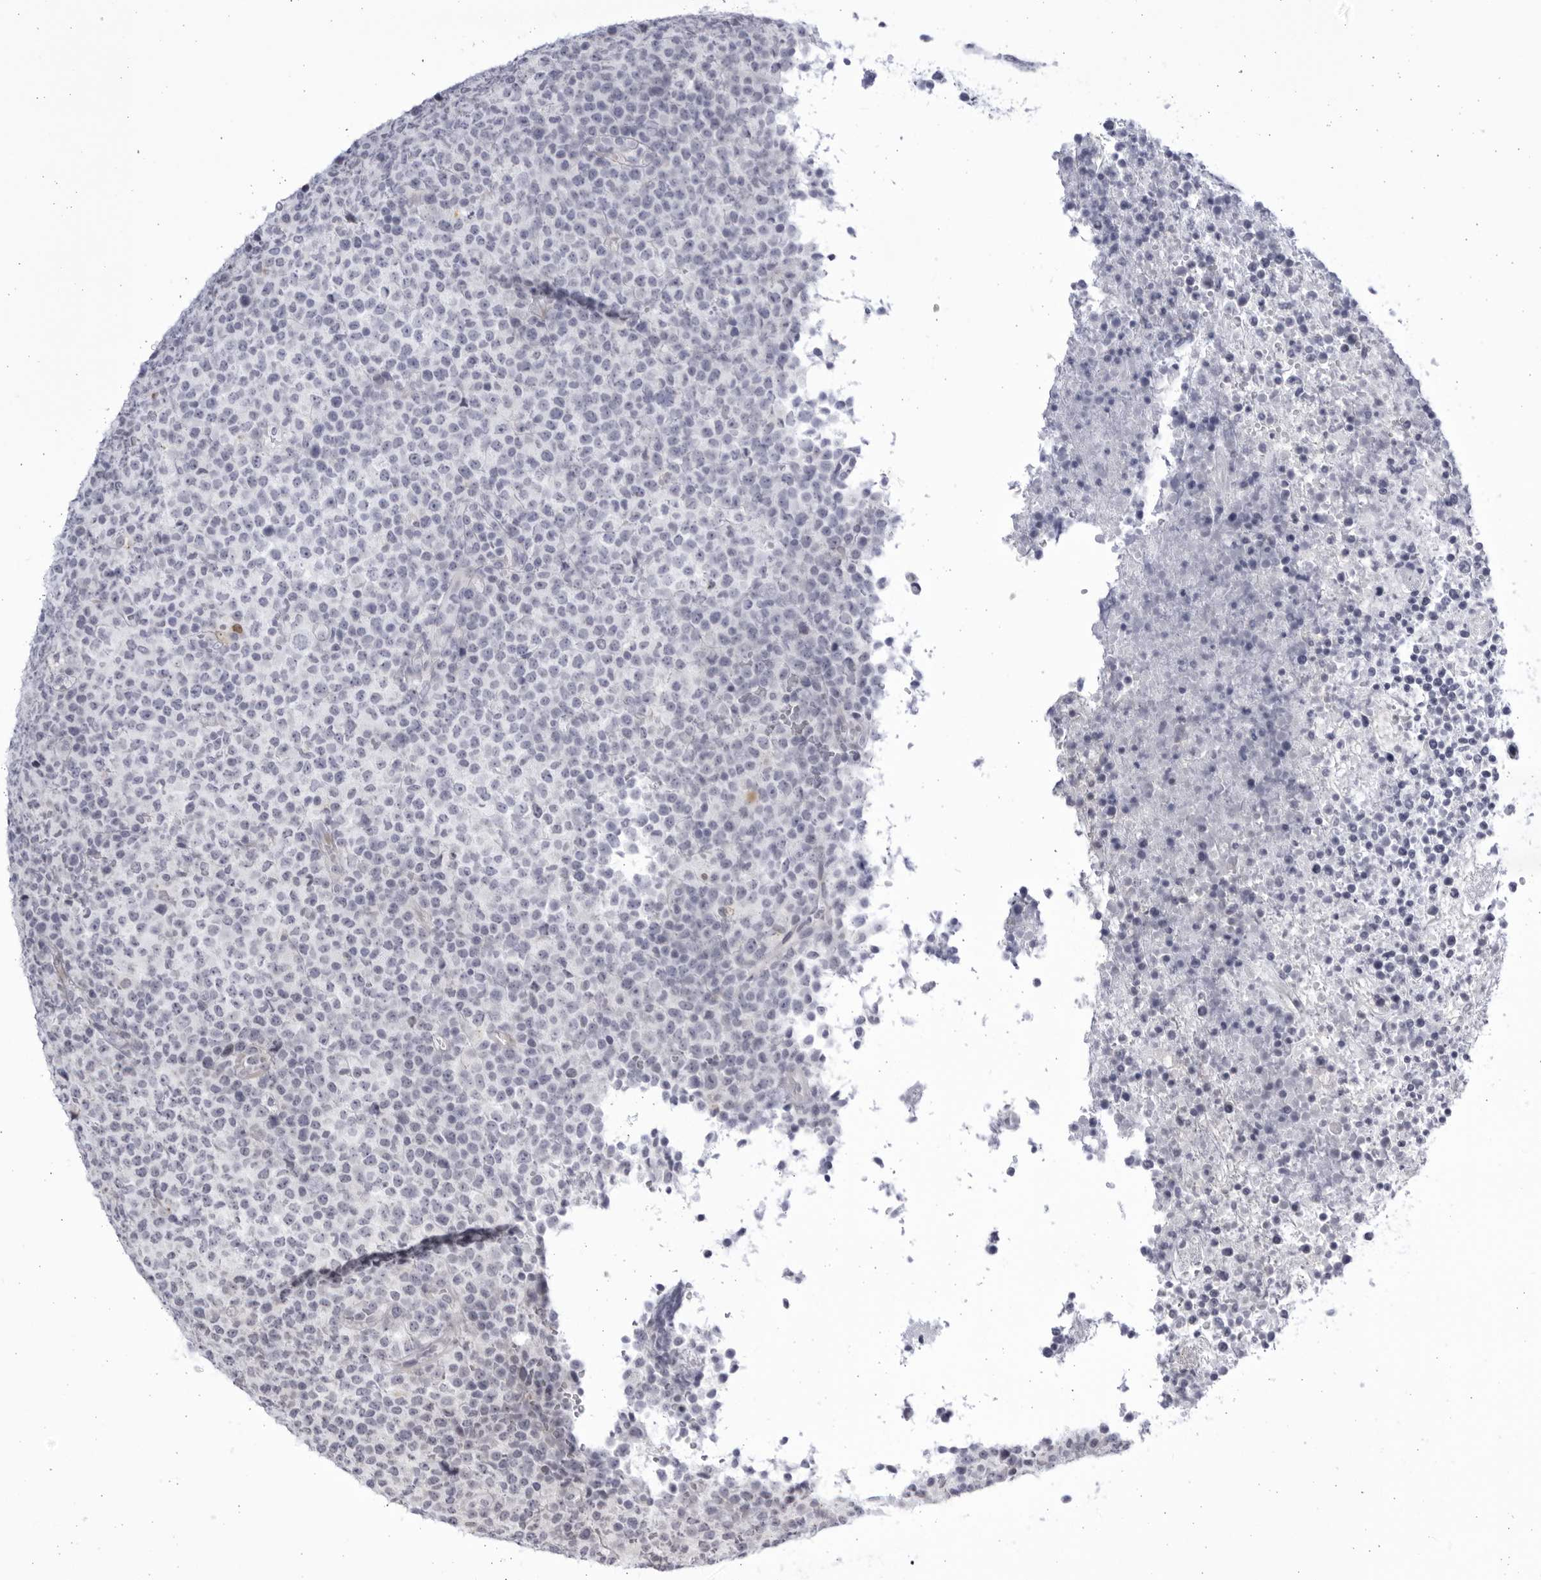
{"staining": {"intensity": "negative", "quantity": "none", "location": "none"}, "tissue": "lymphoma", "cell_type": "Tumor cells", "image_type": "cancer", "snomed": [{"axis": "morphology", "description": "Malignant lymphoma, non-Hodgkin's type, High grade"}, {"axis": "topography", "description": "Lymph node"}], "caption": "Immunohistochemistry (IHC) of lymphoma exhibits no positivity in tumor cells.", "gene": "CCDC181", "patient": {"sex": "male", "age": 13}}